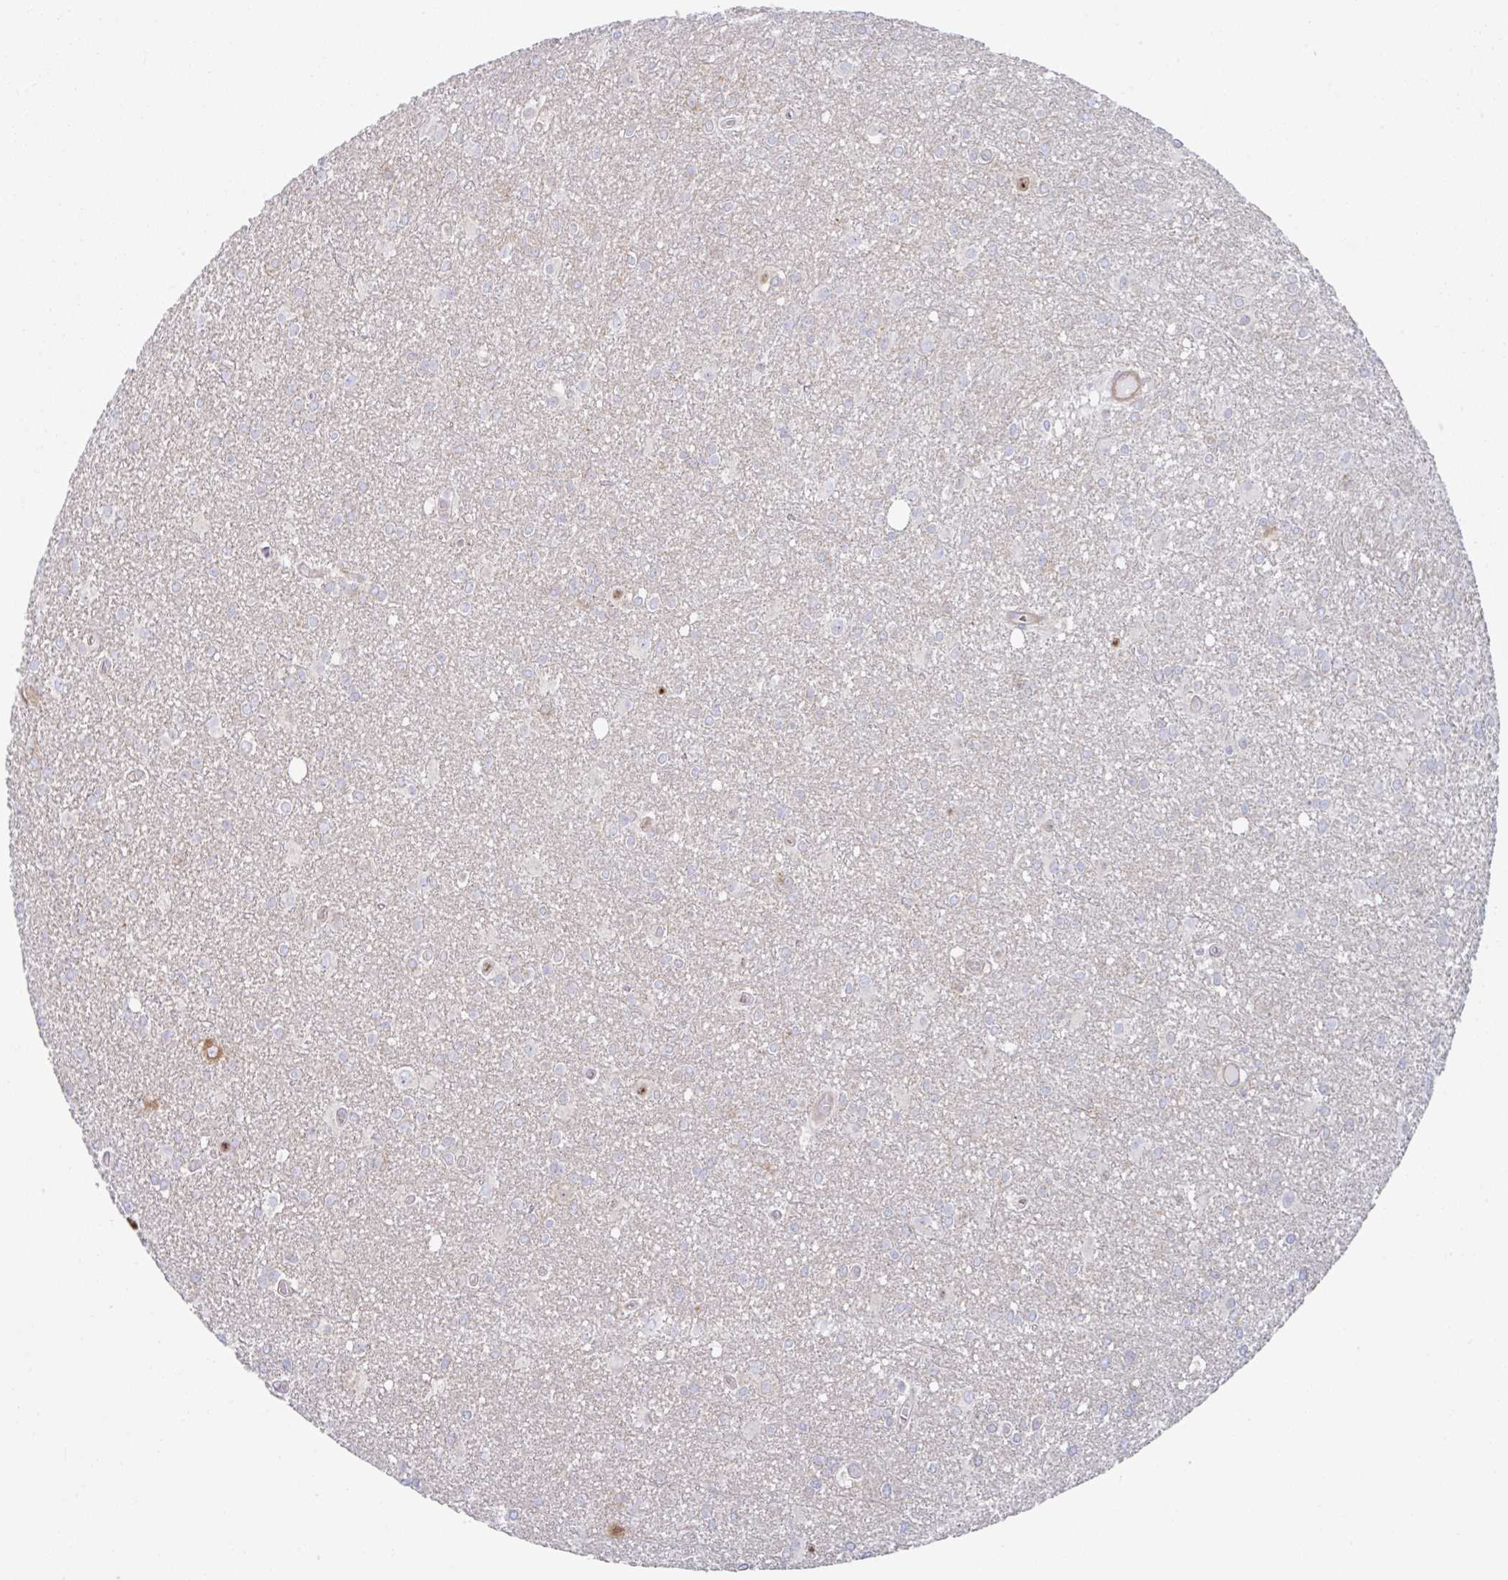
{"staining": {"intensity": "negative", "quantity": "none", "location": "none"}, "tissue": "glioma", "cell_type": "Tumor cells", "image_type": "cancer", "snomed": [{"axis": "morphology", "description": "Glioma, malignant, High grade"}, {"axis": "topography", "description": "Brain"}], "caption": "Malignant glioma (high-grade) was stained to show a protein in brown. There is no significant staining in tumor cells.", "gene": "AMPD2", "patient": {"sex": "male", "age": 48}}